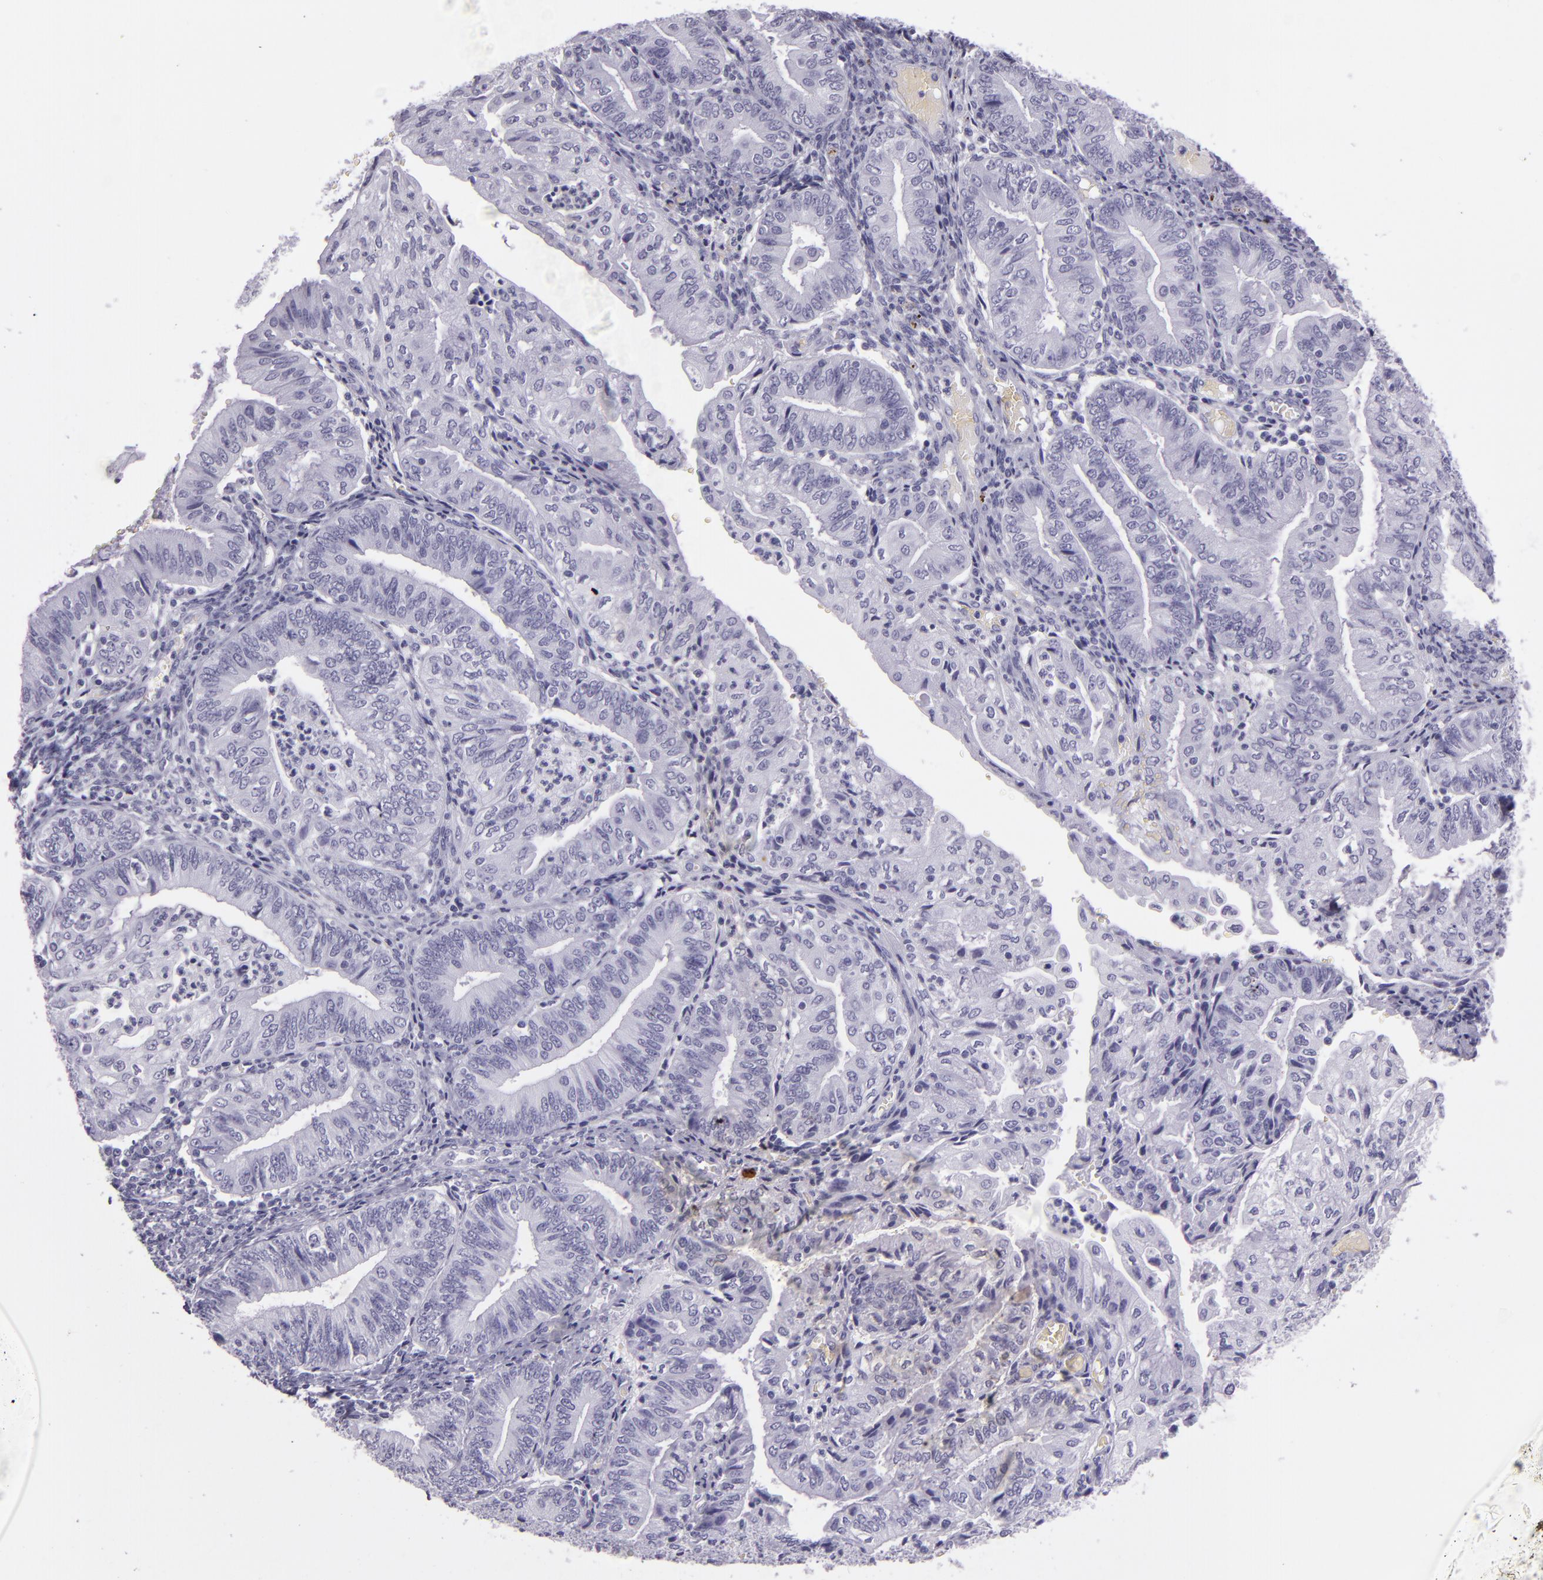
{"staining": {"intensity": "negative", "quantity": "none", "location": "none"}, "tissue": "endometrial cancer", "cell_type": "Tumor cells", "image_type": "cancer", "snomed": [{"axis": "morphology", "description": "Adenocarcinoma, NOS"}, {"axis": "topography", "description": "Endometrium"}], "caption": "Tumor cells show no significant protein staining in endometrial cancer.", "gene": "CR2", "patient": {"sex": "female", "age": 55}}